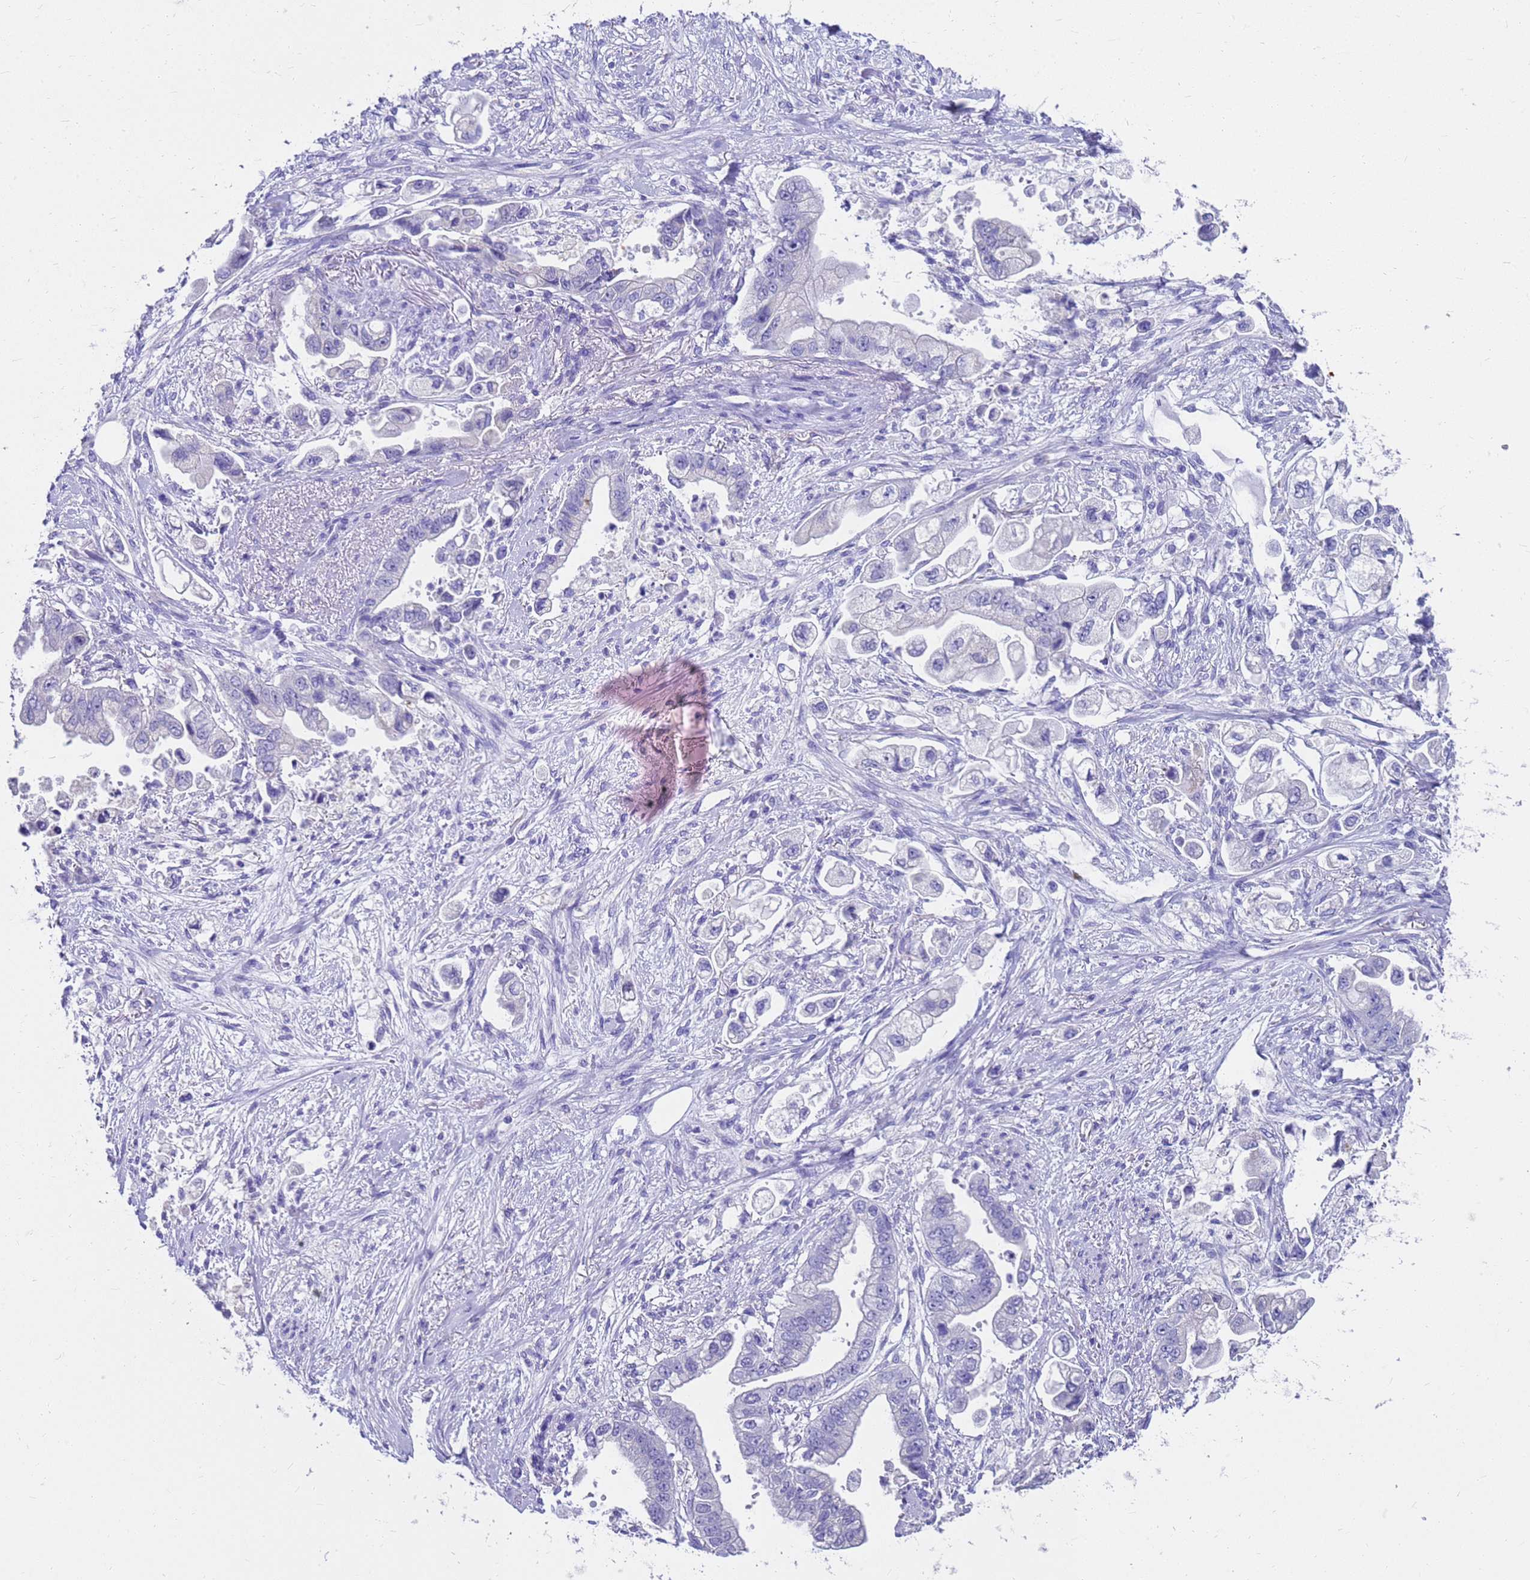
{"staining": {"intensity": "negative", "quantity": "none", "location": "none"}, "tissue": "stomach cancer", "cell_type": "Tumor cells", "image_type": "cancer", "snomed": [{"axis": "morphology", "description": "Adenocarcinoma, NOS"}, {"axis": "topography", "description": "Stomach"}], "caption": "Stomach cancer (adenocarcinoma) was stained to show a protein in brown. There is no significant expression in tumor cells.", "gene": "MS4A13", "patient": {"sex": "male", "age": 62}}